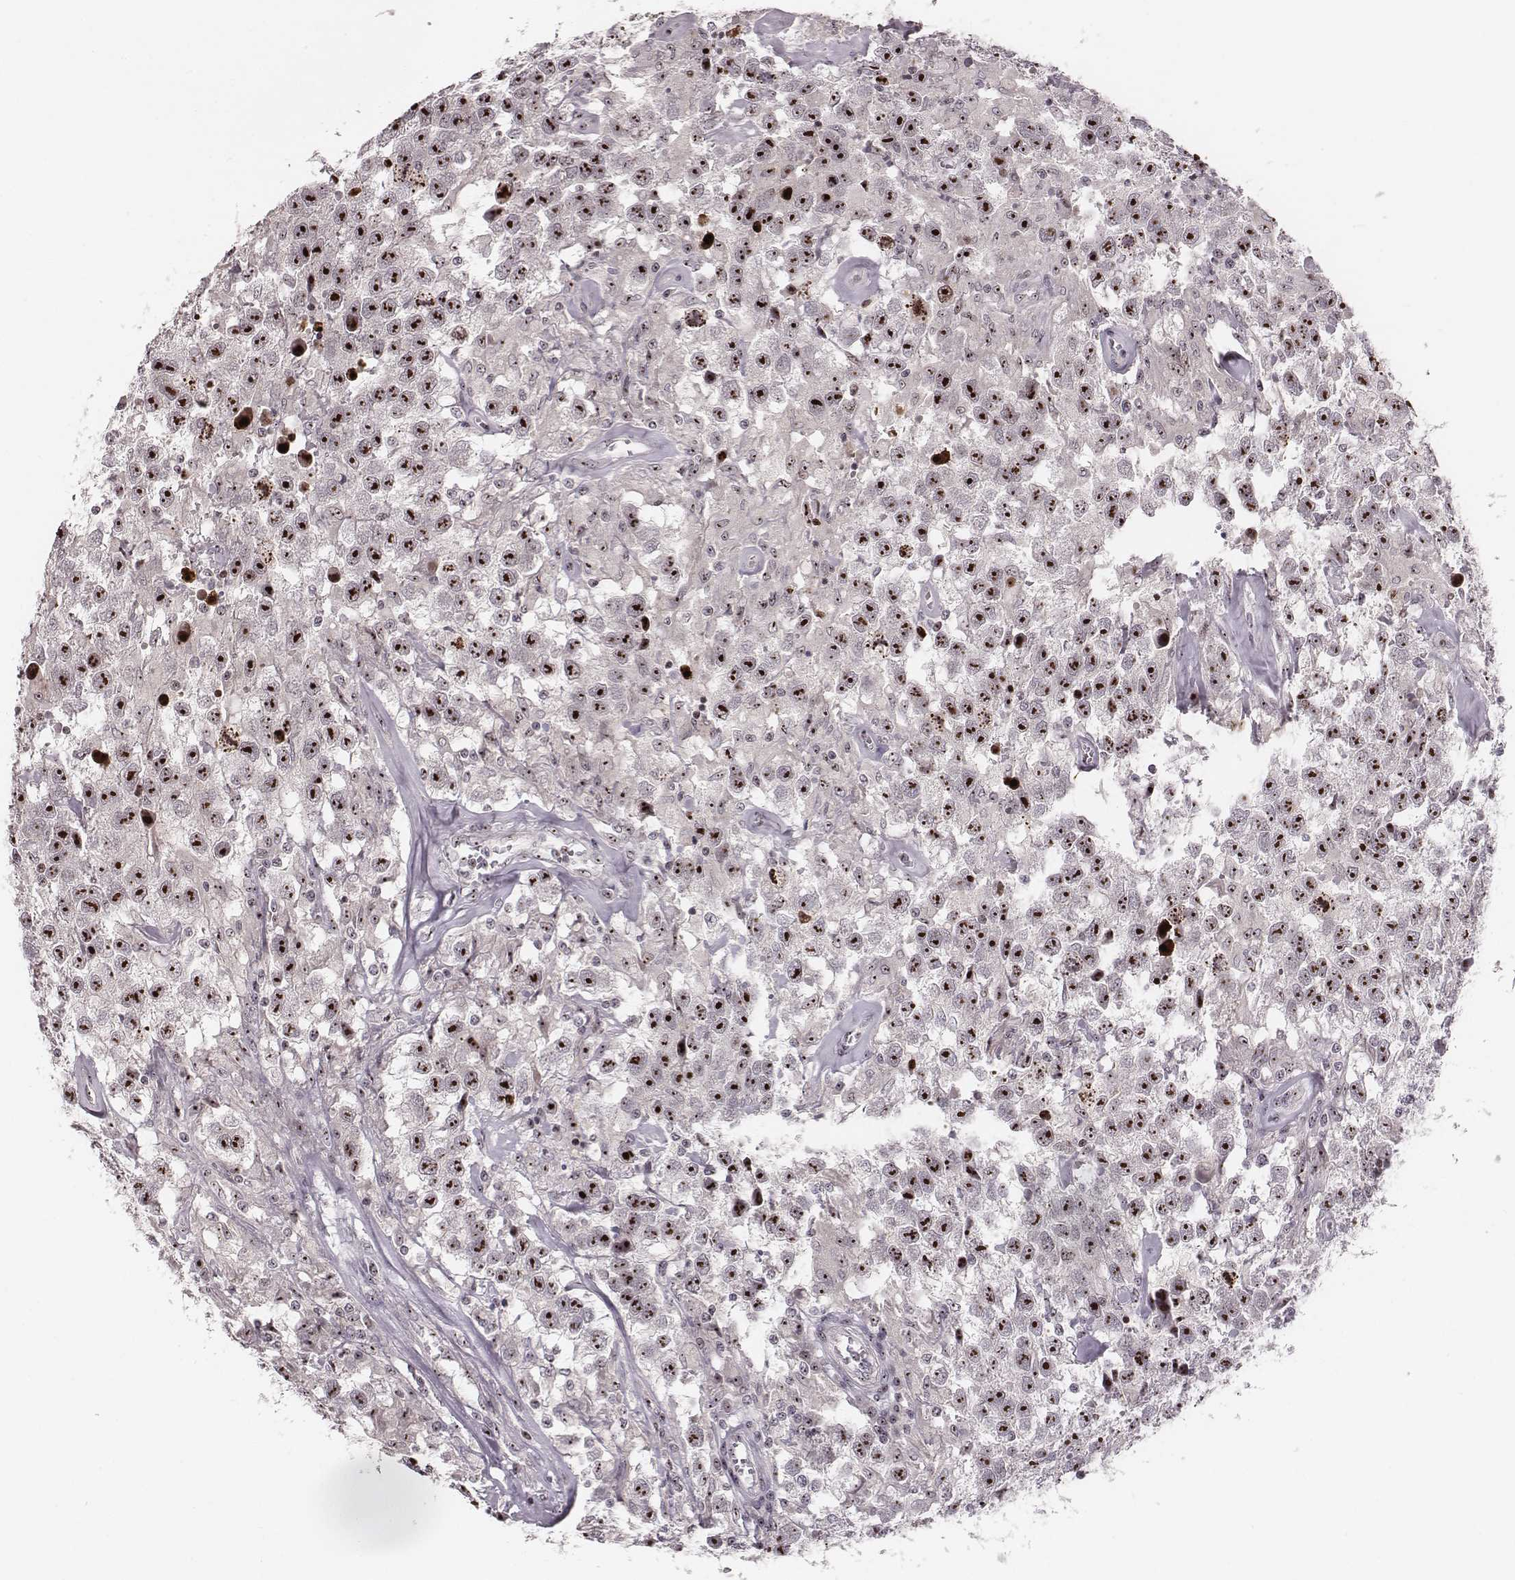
{"staining": {"intensity": "moderate", "quantity": ">75%", "location": "nuclear"}, "tissue": "testis cancer", "cell_type": "Tumor cells", "image_type": "cancer", "snomed": [{"axis": "morphology", "description": "Seminoma, NOS"}, {"axis": "topography", "description": "Testis"}], "caption": "Immunohistochemistry (IHC) image of testis cancer stained for a protein (brown), which shows medium levels of moderate nuclear expression in approximately >75% of tumor cells.", "gene": "NOP56", "patient": {"sex": "male", "age": 43}}